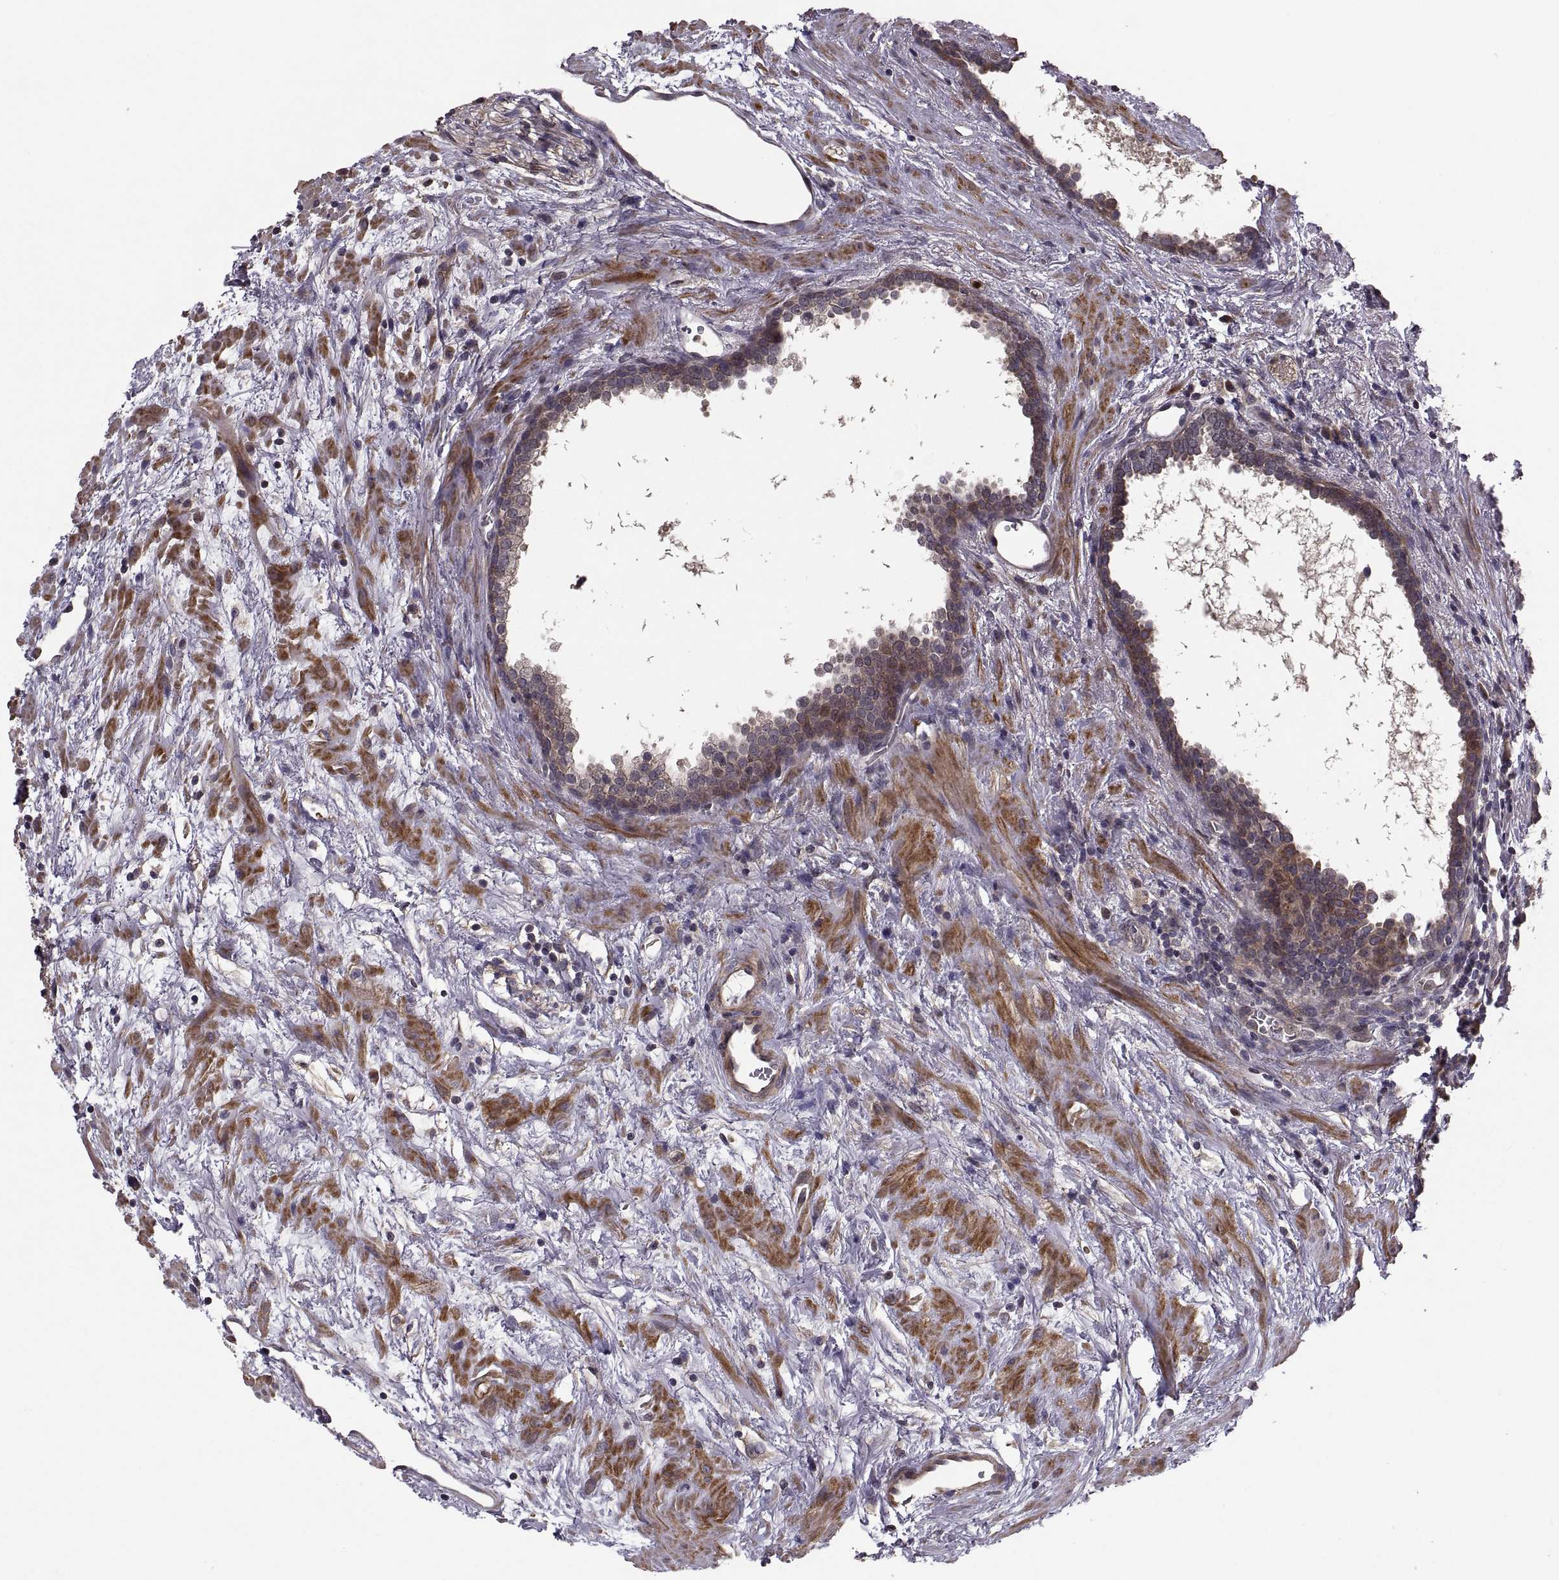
{"staining": {"intensity": "weak", "quantity": ">75%", "location": "cytoplasmic/membranous"}, "tissue": "prostate cancer", "cell_type": "Tumor cells", "image_type": "cancer", "snomed": [{"axis": "morphology", "description": "Adenocarcinoma, NOS"}, {"axis": "topography", "description": "Prostate and seminal vesicle, NOS"}], "caption": "Adenocarcinoma (prostate) stained with a brown dye exhibits weak cytoplasmic/membranous positive positivity in about >75% of tumor cells.", "gene": "PMM2", "patient": {"sex": "male", "age": 63}}